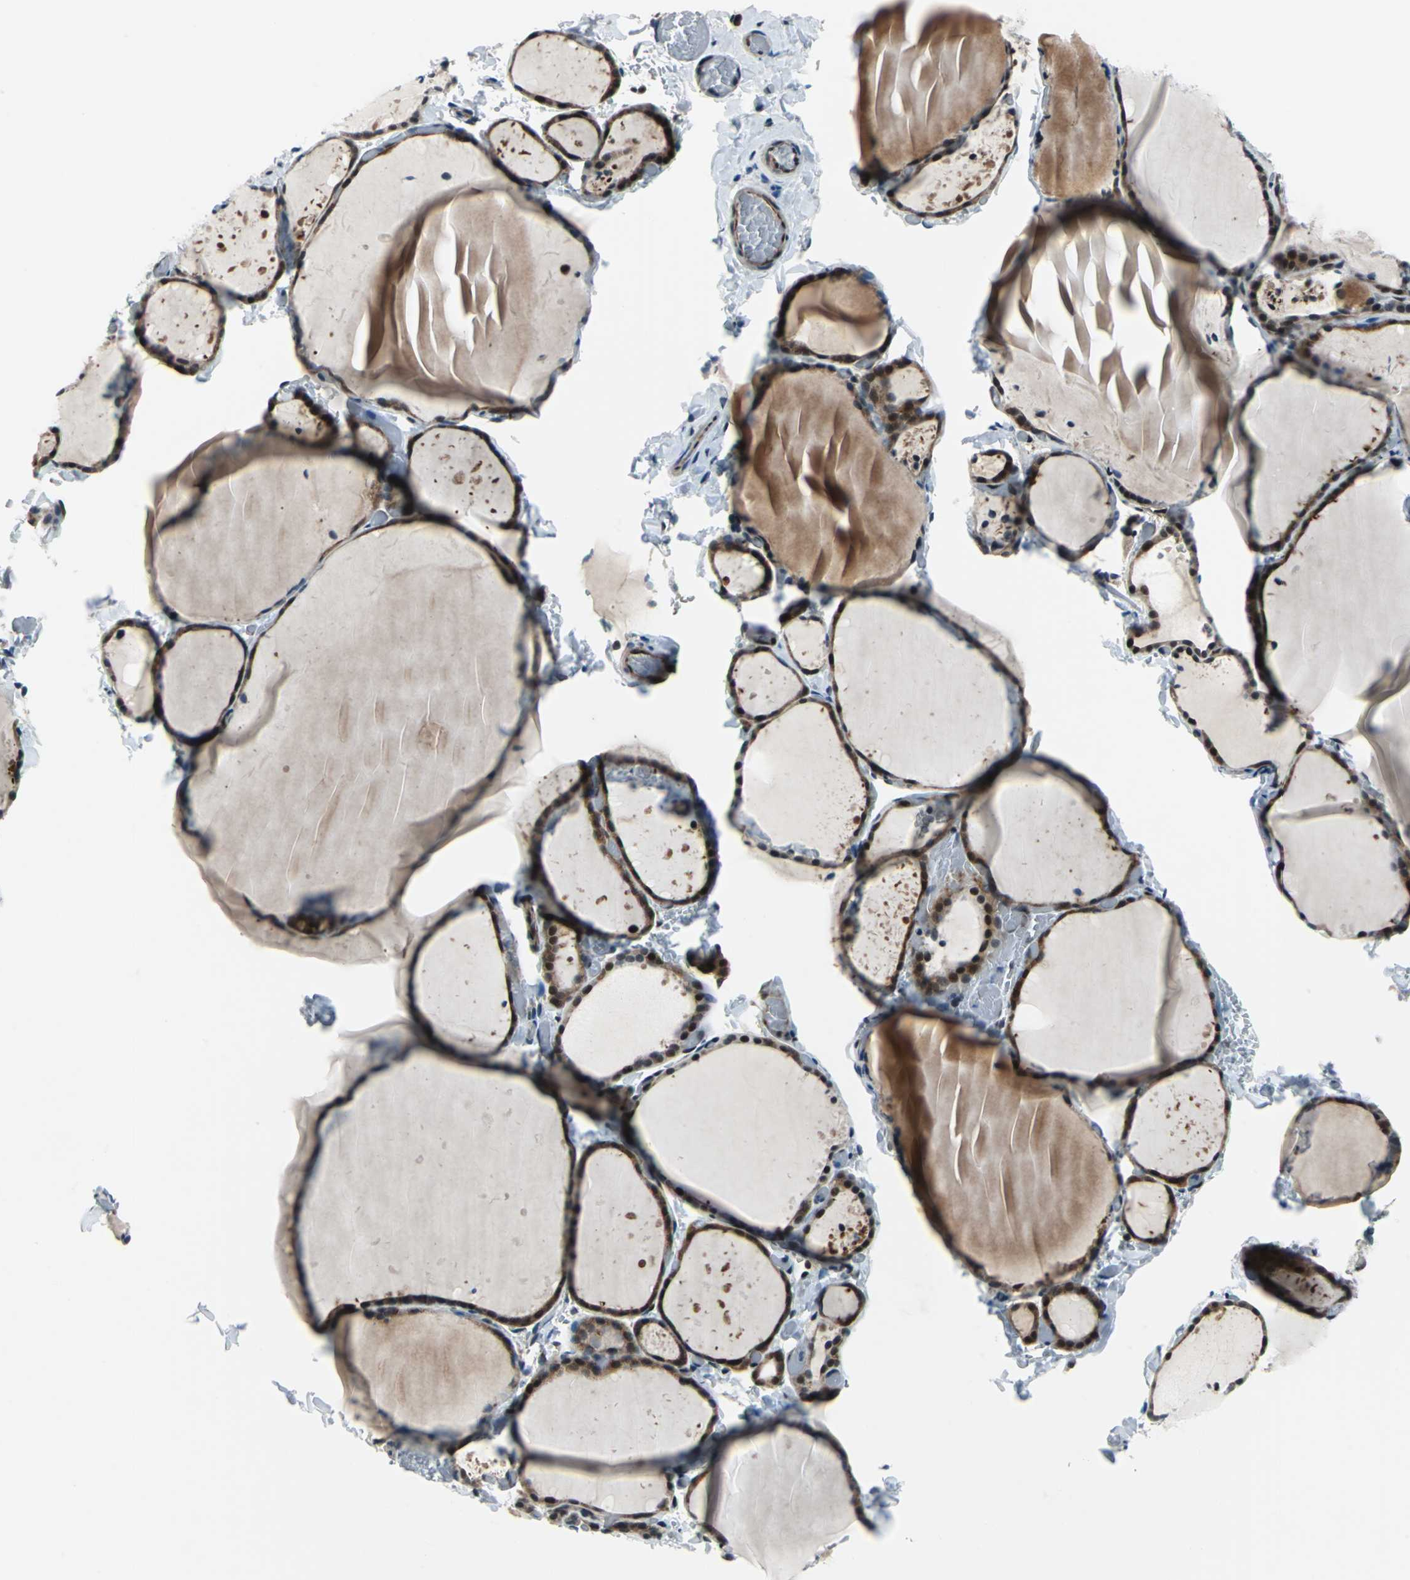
{"staining": {"intensity": "strong", "quantity": ">75%", "location": "cytoplasmic/membranous,nuclear"}, "tissue": "thyroid gland", "cell_type": "Glandular cells", "image_type": "normal", "snomed": [{"axis": "morphology", "description": "Normal tissue, NOS"}, {"axis": "topography", "description": "Thyroid gland"}], "caption": "Immunohistochemical staining of normal thyroid gland exhibits >75% levels of strong cytoplasmic/membranous,nuclear protein staining in about >75% of glandular cells. (brown staining indicates protein expression, while blue staining denotes nuclei).", "gene": "POLR3K", "patient": {"sex": "female", "age": 22}}